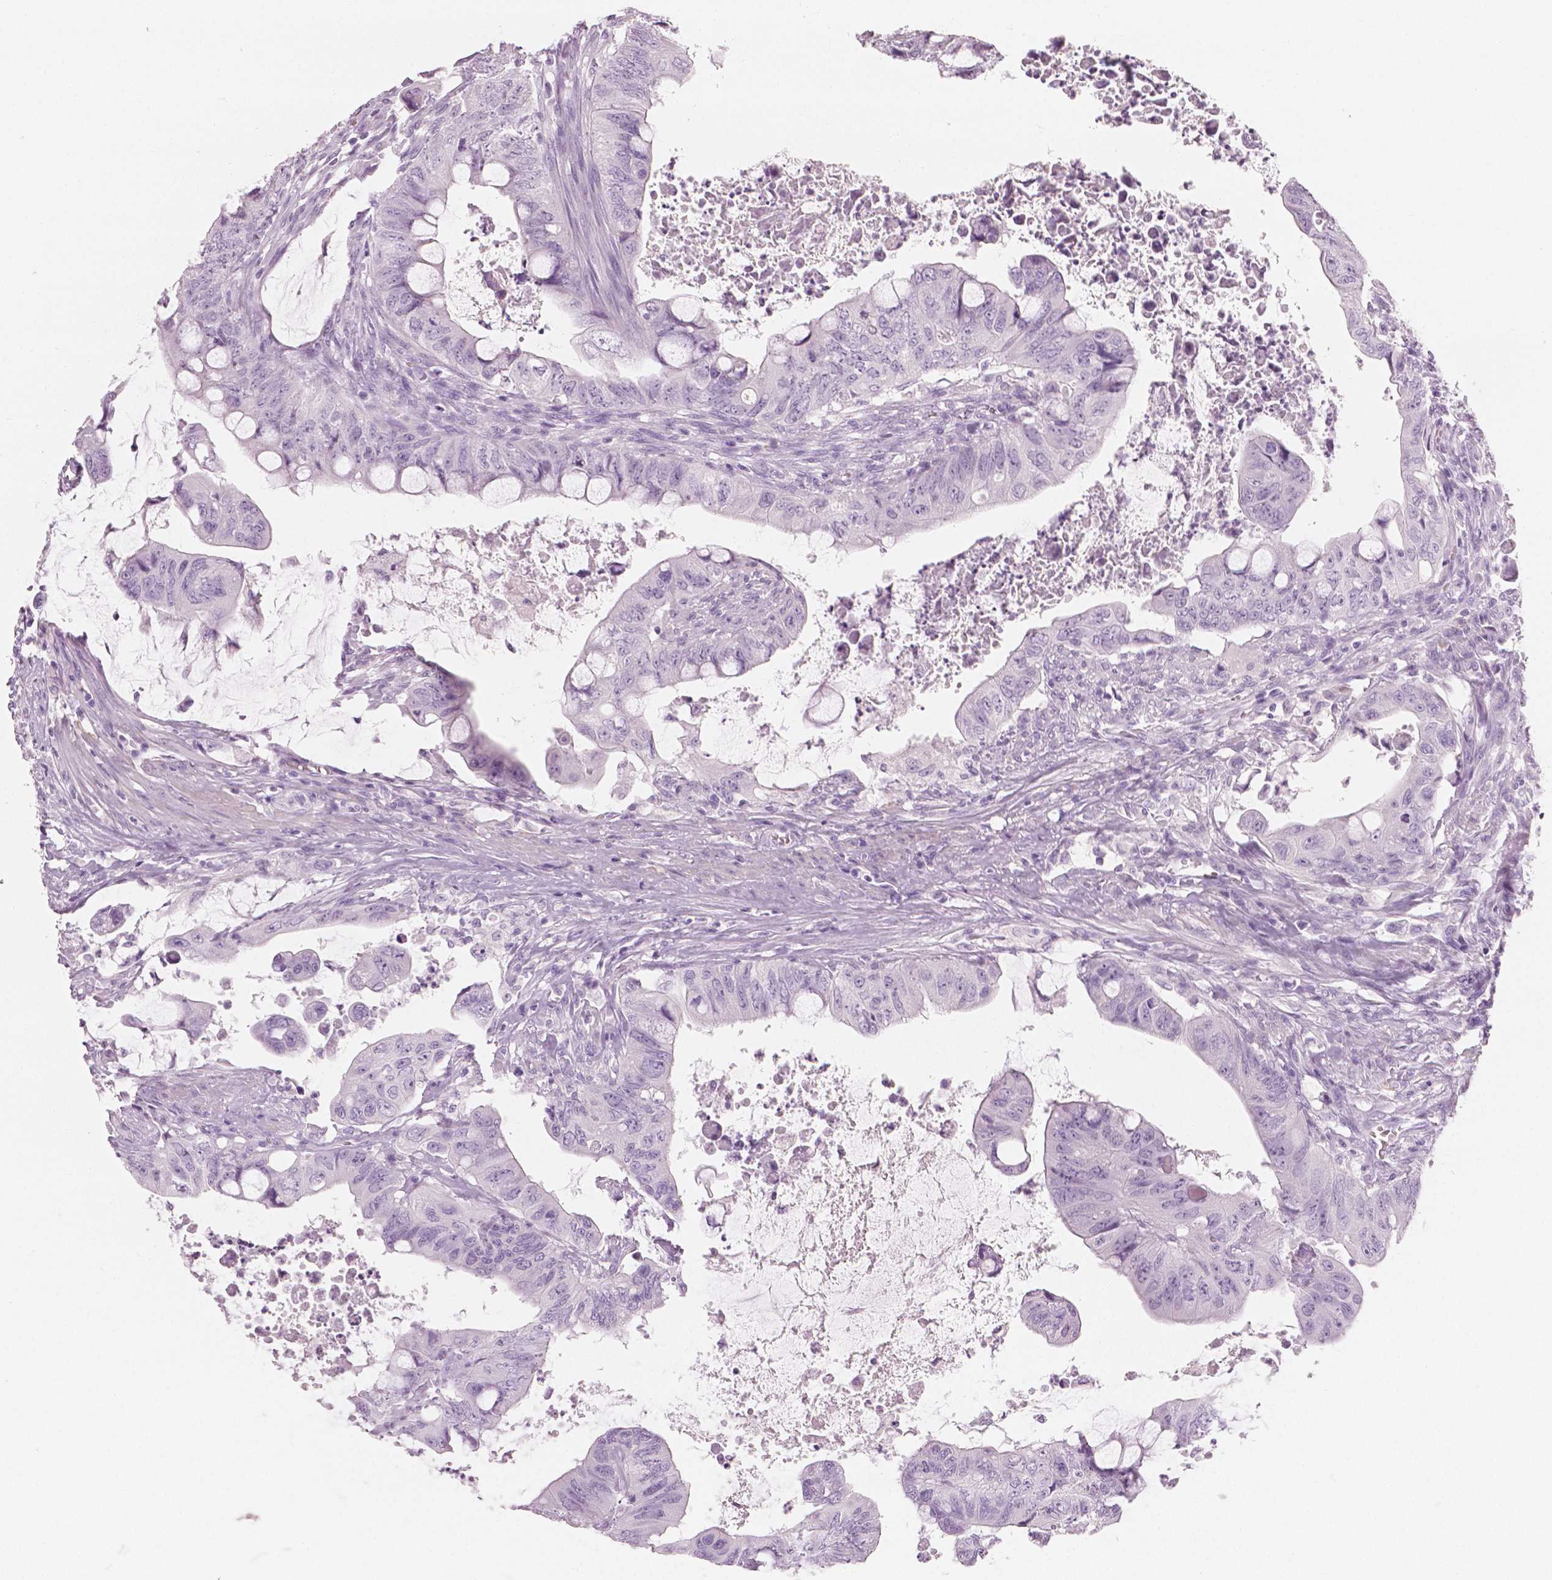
{"staining": {"intensity": "negative", "quantity": "none", "location": "none"}, "tissue": "colorectal cancer", "cell_type": "Tumor cells", "image_type": "cancer", "snomed": [{"axis": "morphology", "description": "Adenocarcinoma, NOS"}, {"axis": "topography", "description": "Colon"}], "caption": "IHC micrograph of colorectal cancer stained for a protein (brown), which displays no positivity in tumor cells.", "gene": "PLIN4", "patient": {"sex": "male", "age": 57}}